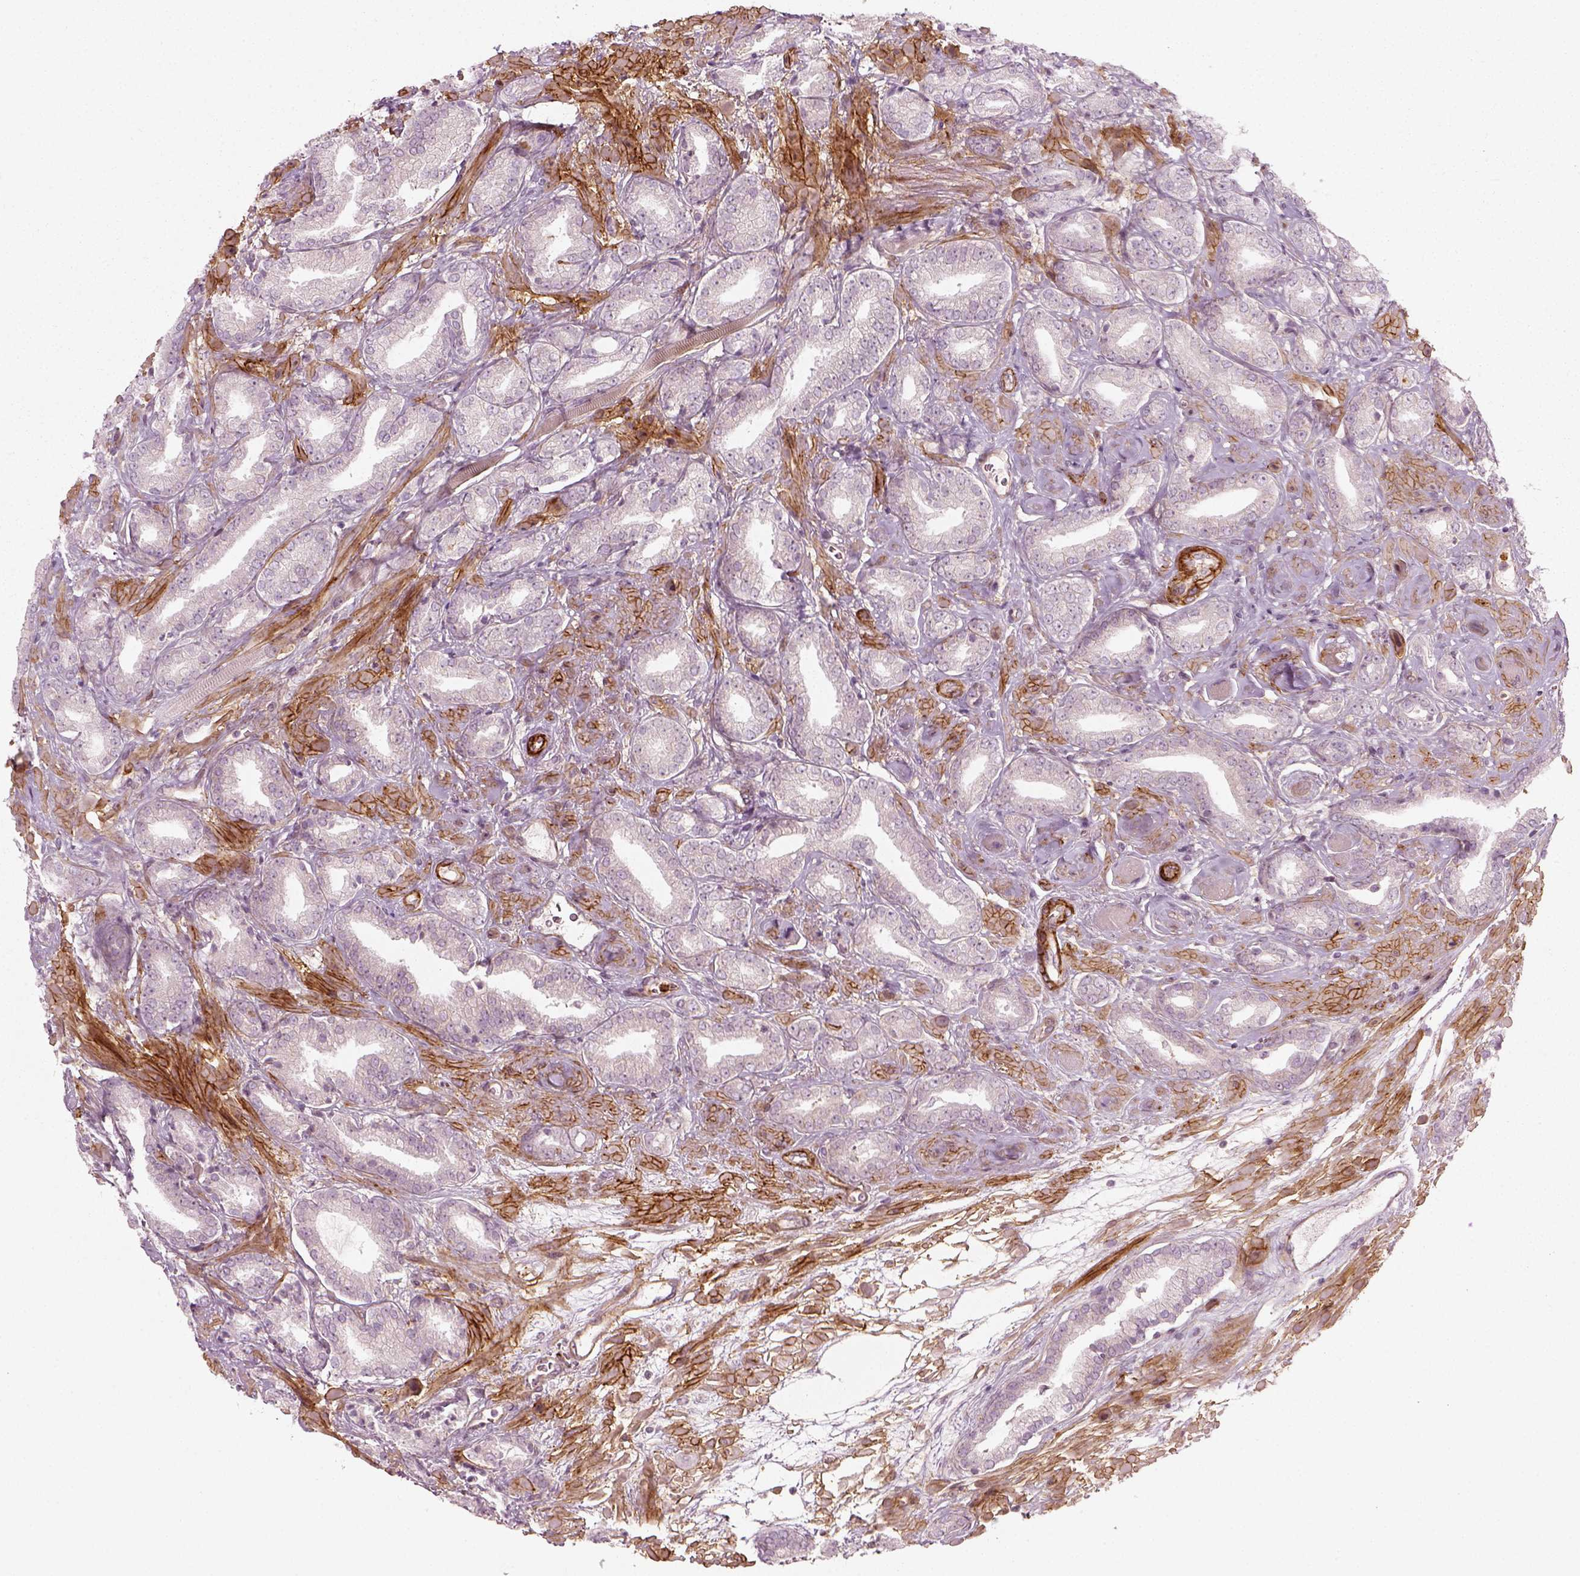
{"staining": {"intensity": "negative", "quantity": "none", "location": "none"}, "tissue": "prostate cancer", "cell_type": "Tumor cells", "image_type": "cancer", "snomed": [{"axis": "morphology", "description": "Adenocarcinoma, High grade"}, {"axis": "topography", "description": "Prostate"}], "caption": "Immunohistochemical staining of human prostate cancer displays no significant expression in tumor cells.", "gene": "NPTN", "patient": {"sex": "male", "age": 56}}